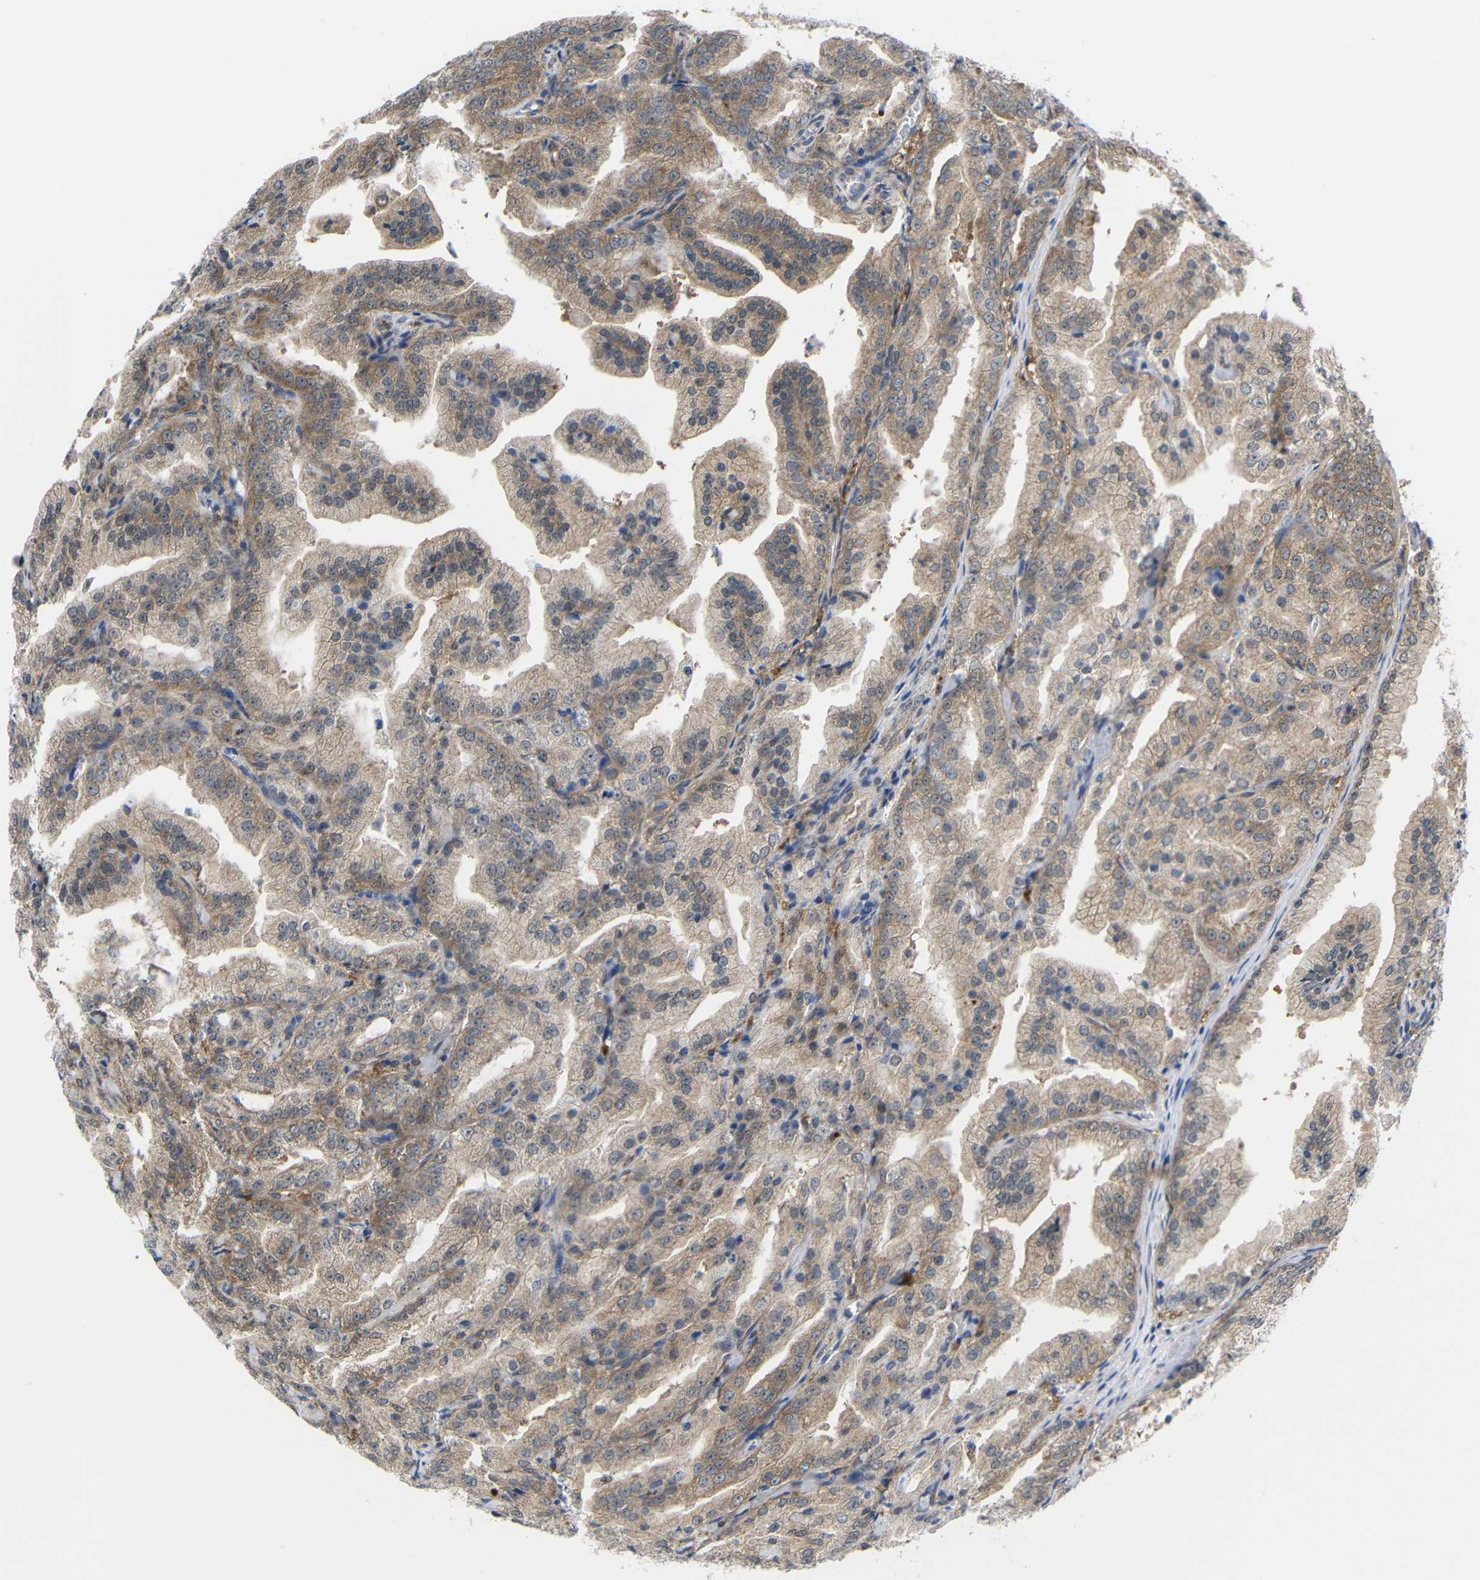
{"staining": {"intensity": "moderate", "quantity": ">75%", "location": "cytoplasmic/membranous"}, "tissue": "prostate cancer", "cell_type": "Tumor cells", "image_type": "cancer", "snomed": [{"axis": "morphology", "description": "Adenocarcinoma, High grade"}, {"axis": "topography", "description": "Prostate"}], "caption": "A brown stain labels moderate cytoplasmic/membranous staining of a protein in prostate cancer tumor cells.", "gene": "PEBP1", "patient": {"sex": "male", "age": 61}}